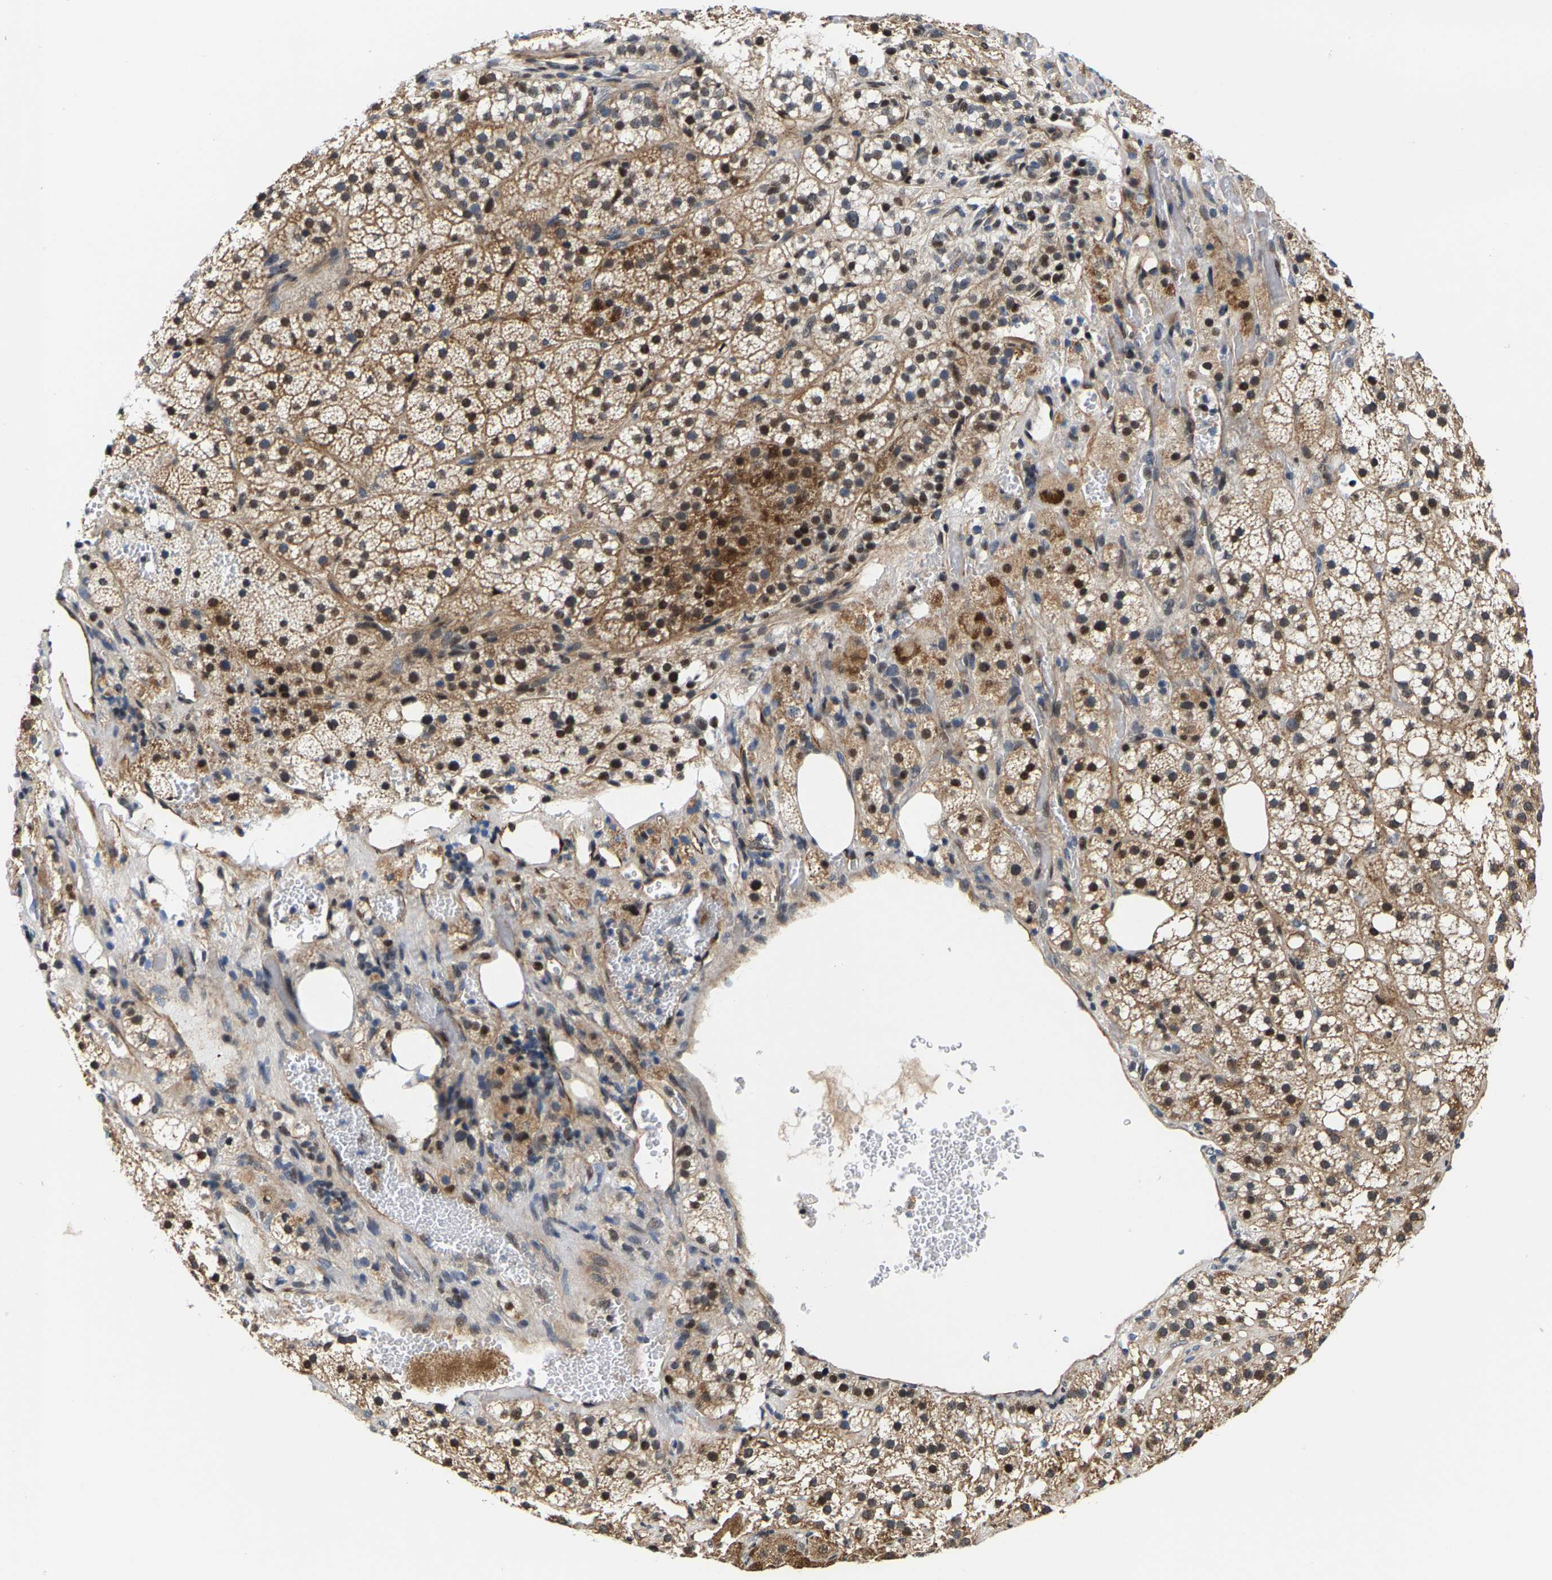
{"staining": {"intensity": "moderate", "quantity": ">75%", "location": "cytoplasmic/membranous,nuclear"}, "tissue": "adrenal gland", "cell_type": "Glandular cells", "image_type": "normal", "snomed": [{"axis": "morphology", "description": "Normal tissue, NOS"}, {"axis": "topography", "description": "Adrenal gland"}], "caption": "Moderate cytoplasmic/membranous,nuclear expression for a protein is seen in approximately >75% of glandular cells of normal adrenal gland using immunohistochemistry (IHC).", "gene": "GTPBP10", "patient": {"sex": "female", "age": 59}}